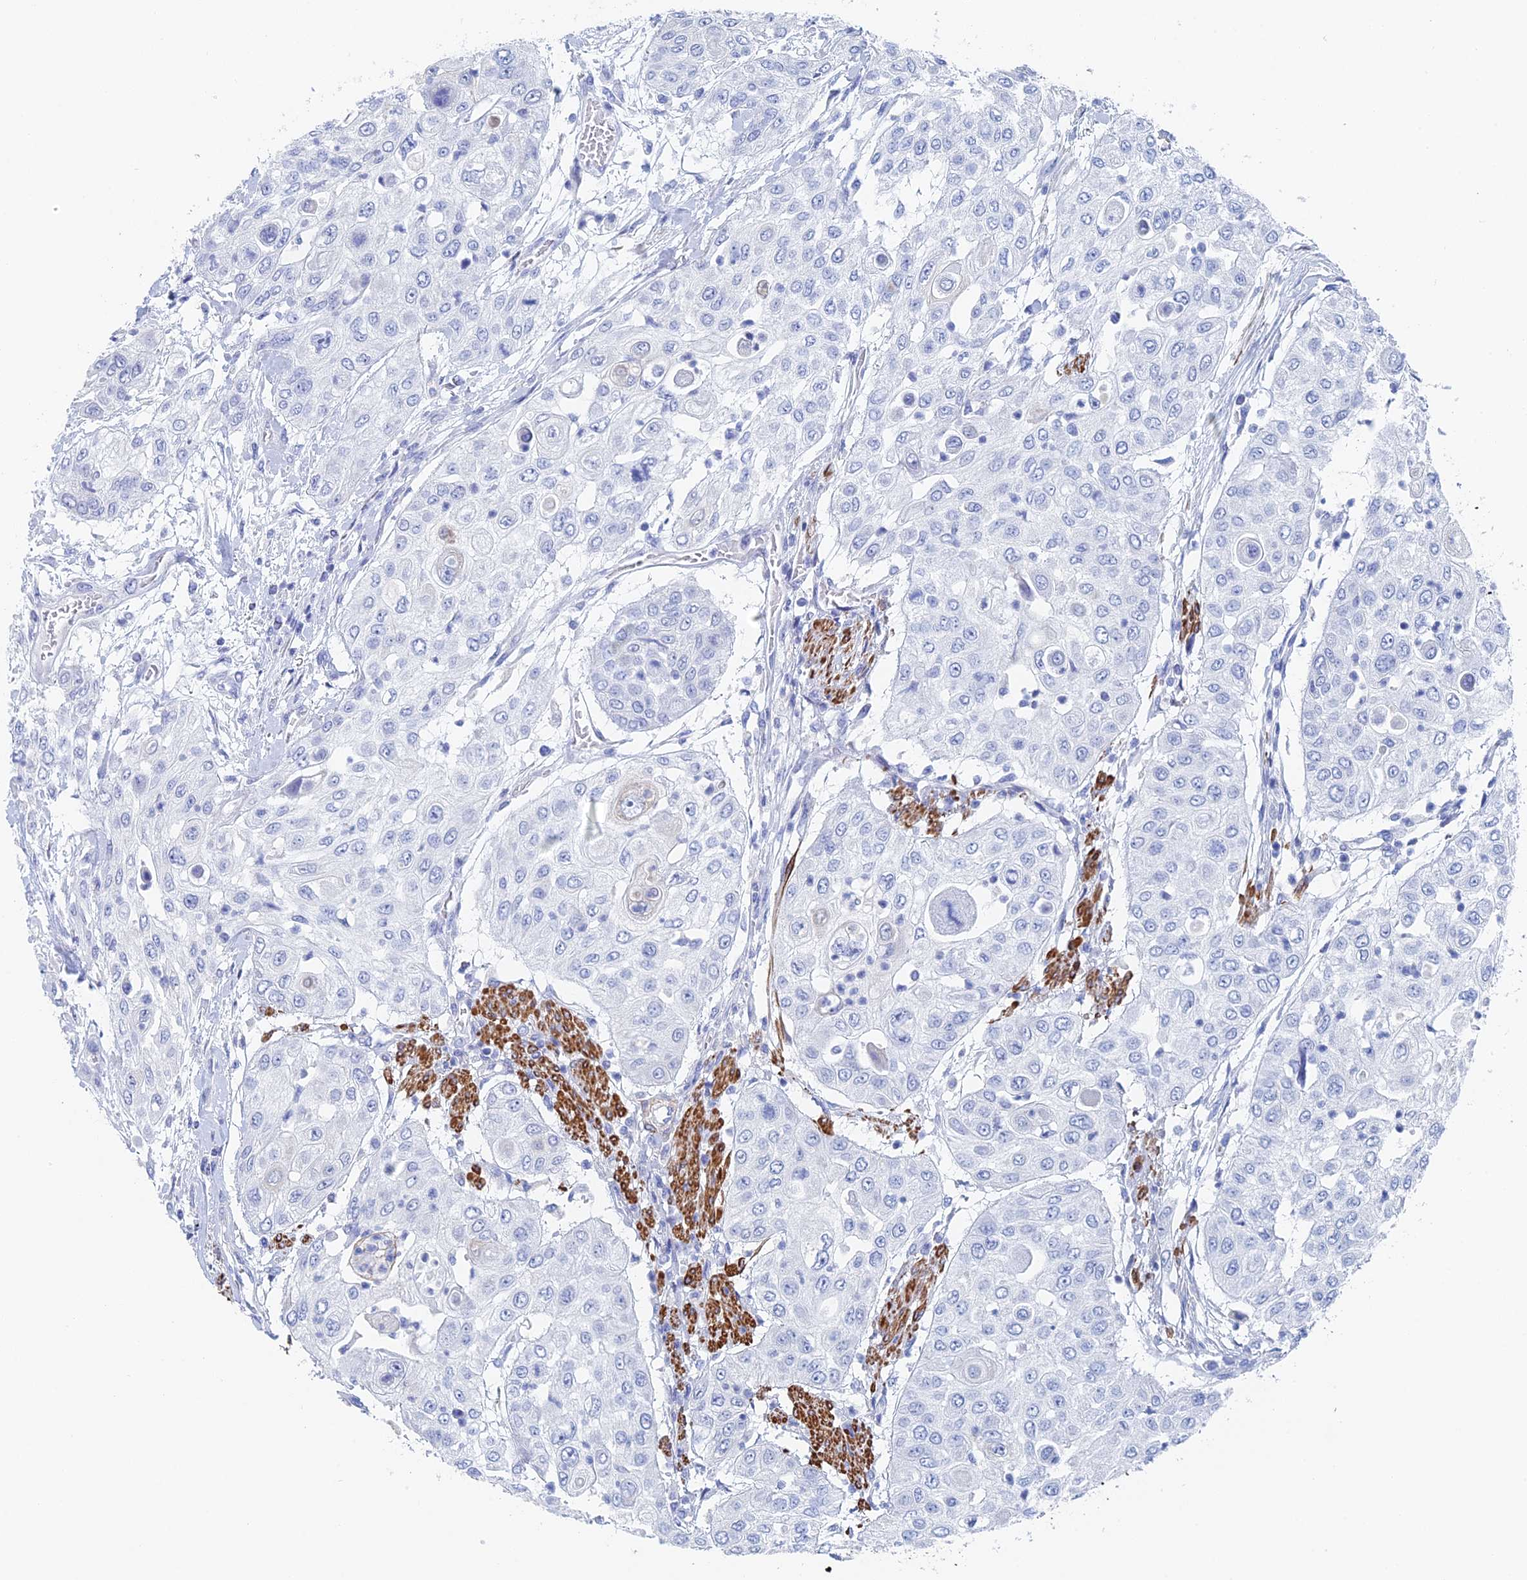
{"staining": {"intensity": "negative", "quantity": "none", "location": "none"}, "tissue": "urothelial cancer", "cell_type": "Tumor cells", "image_type": "cancer", "snomed": [{"axis": "morphology", "description": "Urothelial carcinoma, High grade"}, {"axis": "topography", "description": "Urinary bladder"}], "caption": "A high-resolution image shows immunohistochemistry staining of urothelial cancer, which shows no significant staining in tumor cells.", "gene": "KCNK18", "patient": {"sex": "female", "age": 79}}